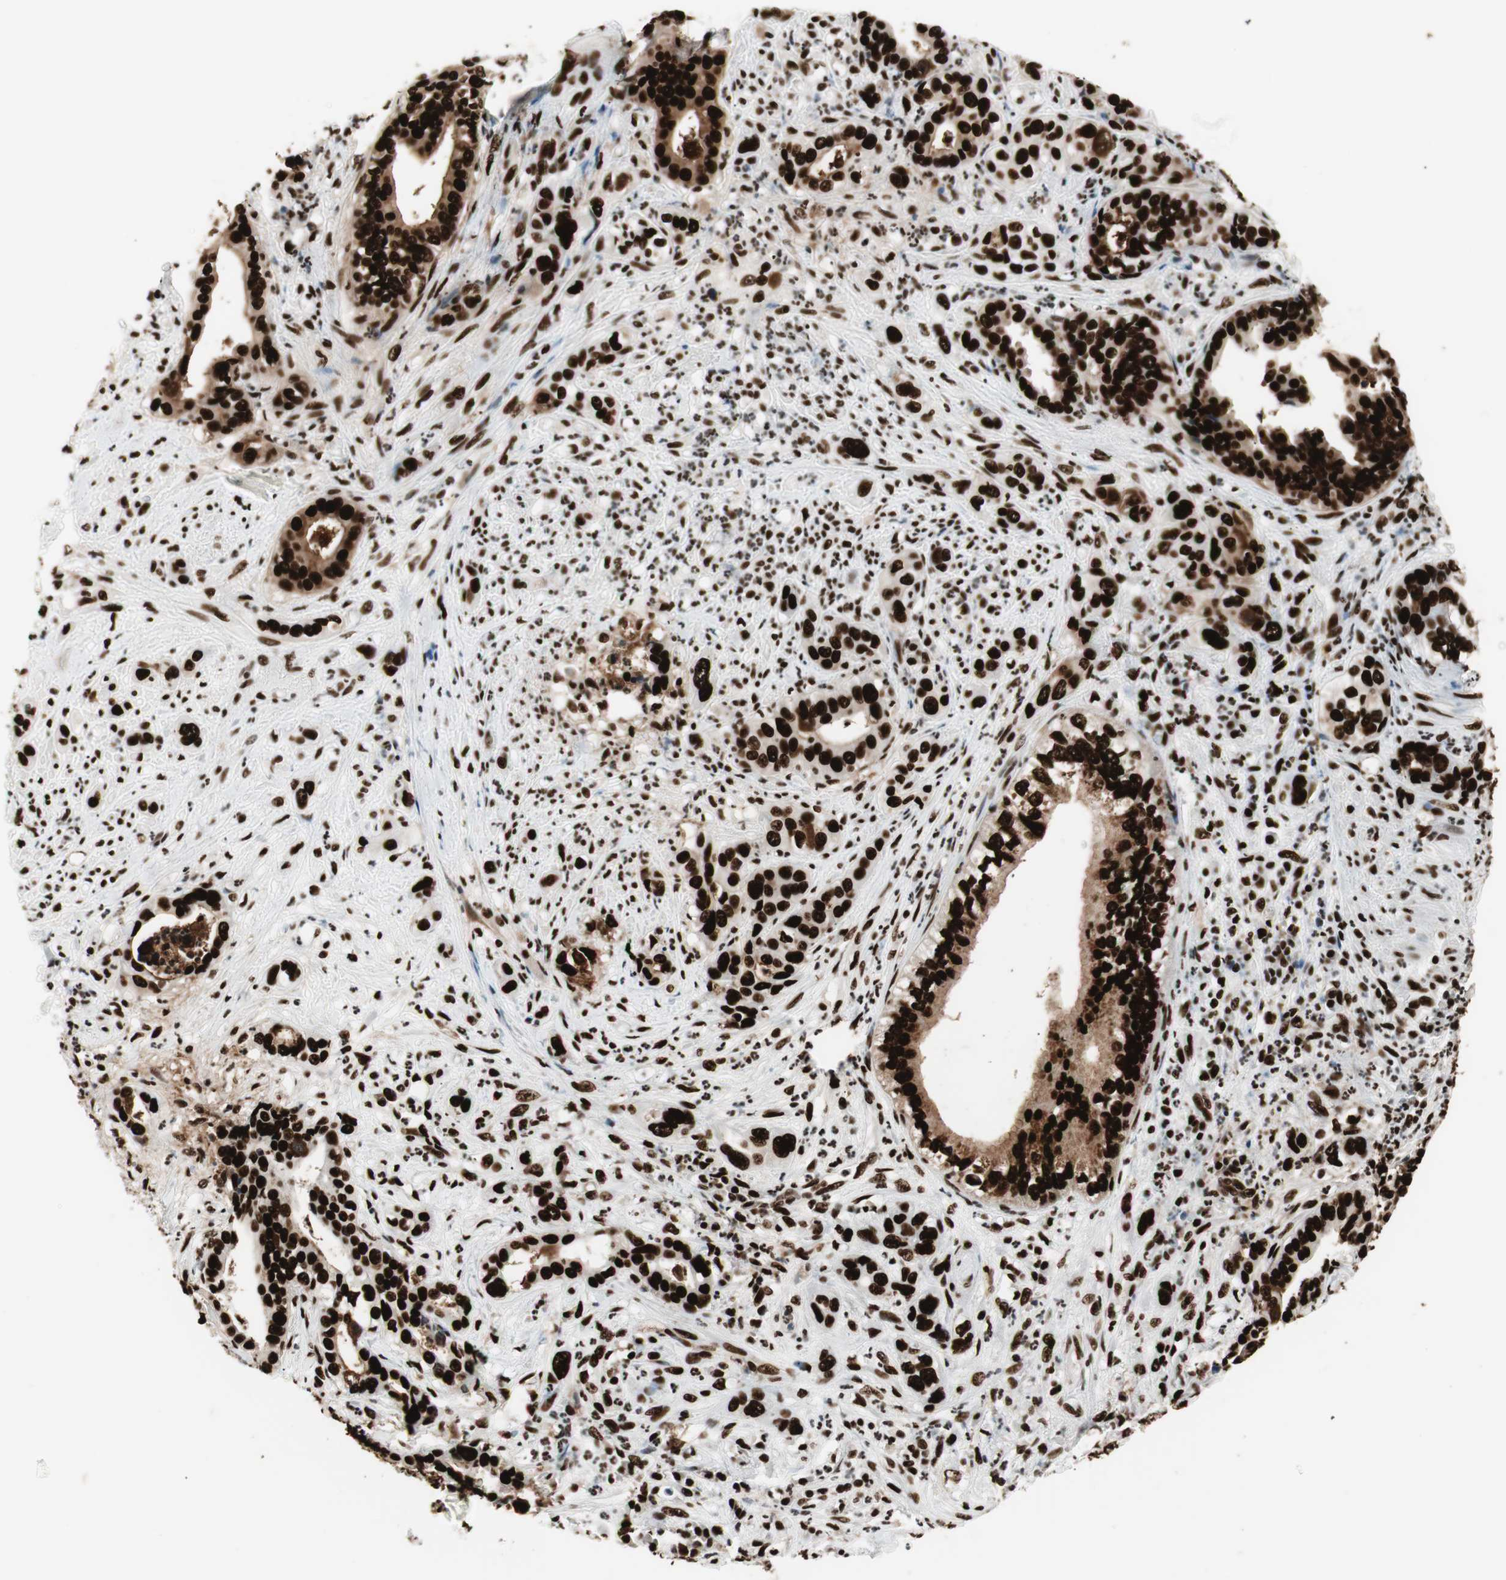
{"staining": {"intensity": "strong", "quantity": ">75%", "location": "nuclear"}, "tissue": "liver cancer", "cell_type": "Tumor cells", "image_type": "cancer", "snomed": [{"axis": "morphology", "description": "Cholangiocarcinoma"}, {"axis": "topography", "description": "Liver"}], "caption": "DAB immunohistochemical staining of human liver cancer exhibits strong nuclear protein expression in approximately >75% of tumor cells.", "gene": "PSME3", "patient": {"sex": "female", "age": 61}}